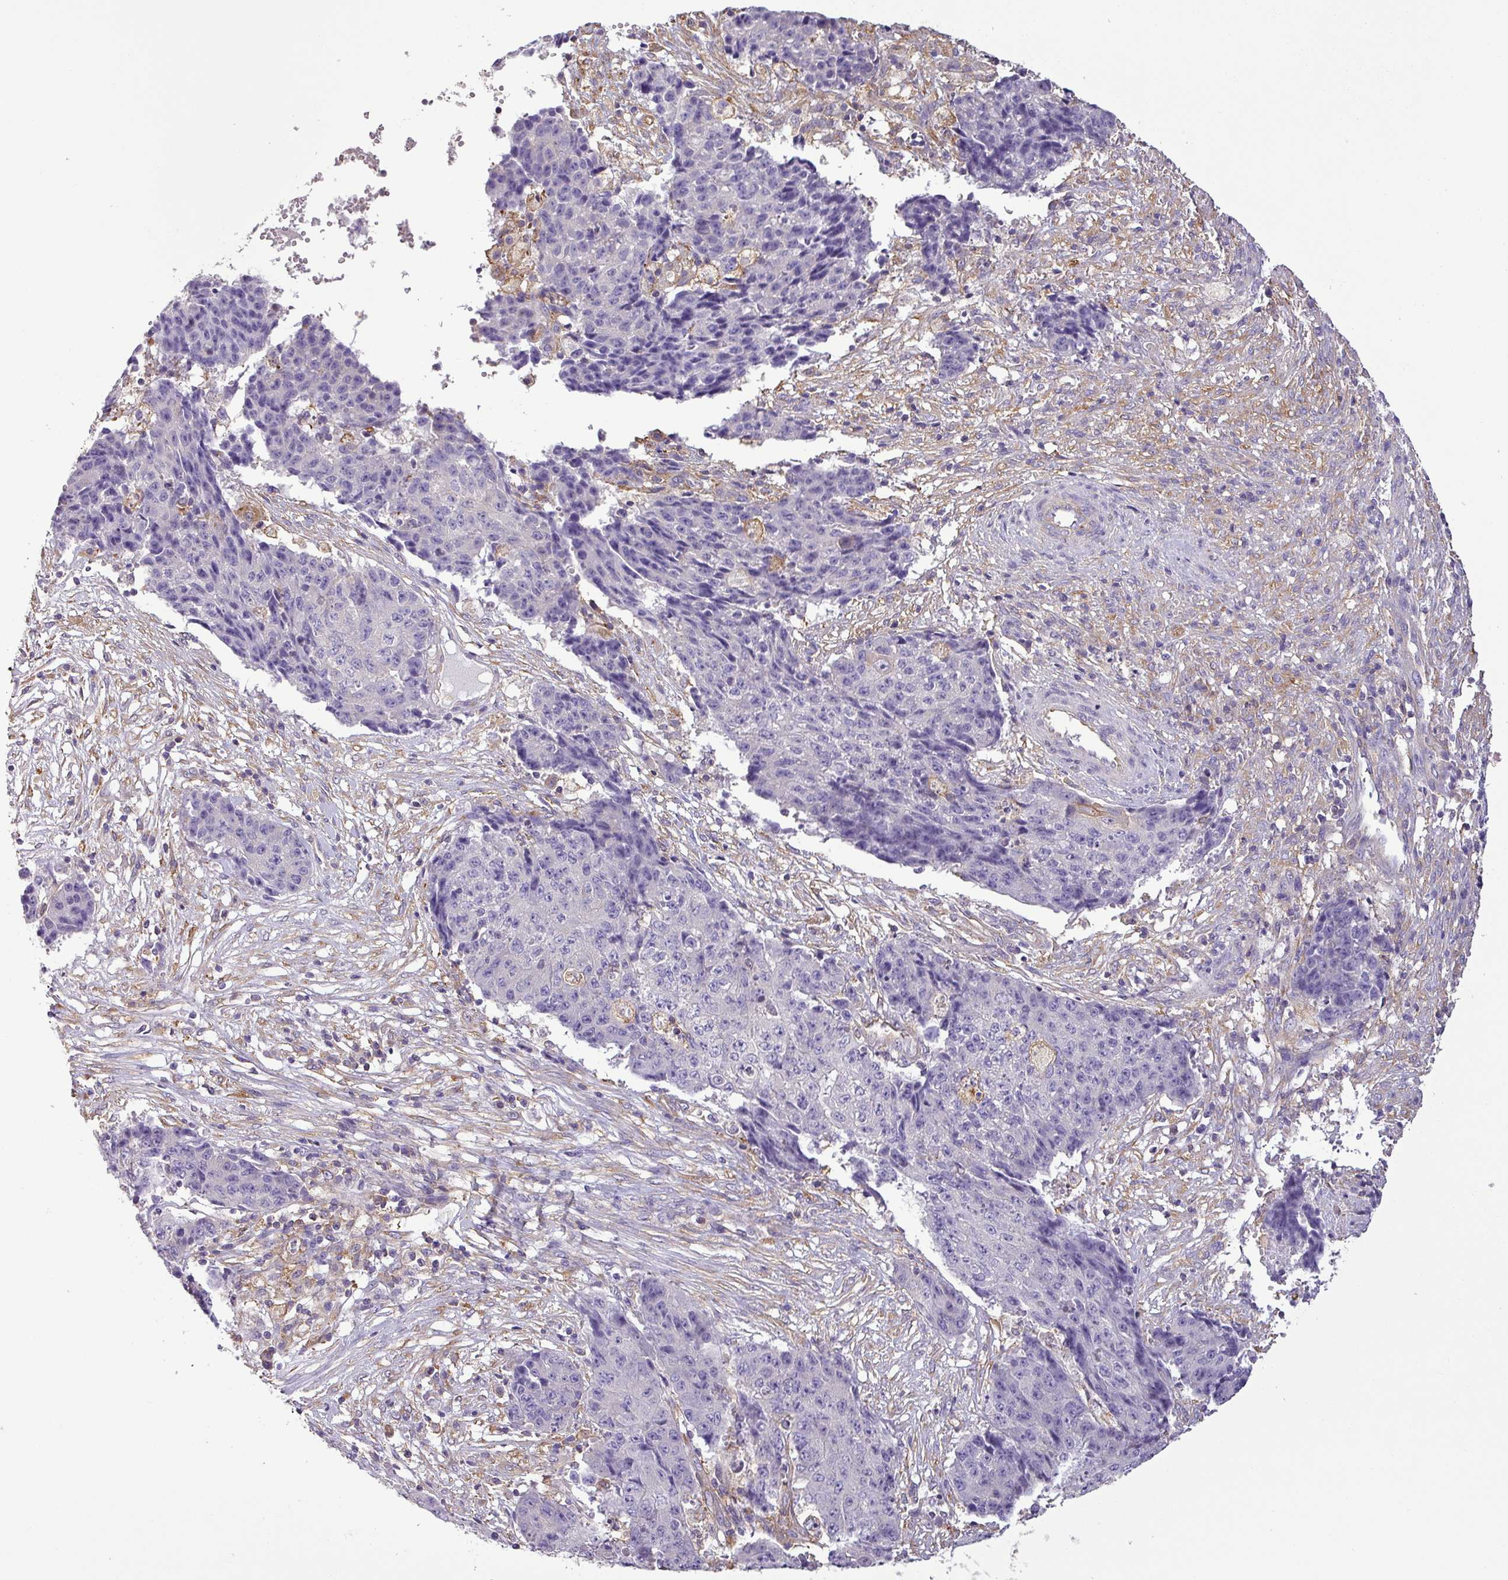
{"staining": {"intensity": "negative", "quantity": "none", "location": "none"}, "tissue": "ovarian cancer", "cell_type": "Tumor cells", "image_type": "cancer", "snomed": [{"axis": "morphology", "description": "Carcinoma, endometroid"}, {"axis": "topography", "description": "Ovary"}], "caption": "Tumor cells show no significant expression in ovarian cancer.", "gene": "XNDC1N", "patient": {"sex": "female", "age": 42}}